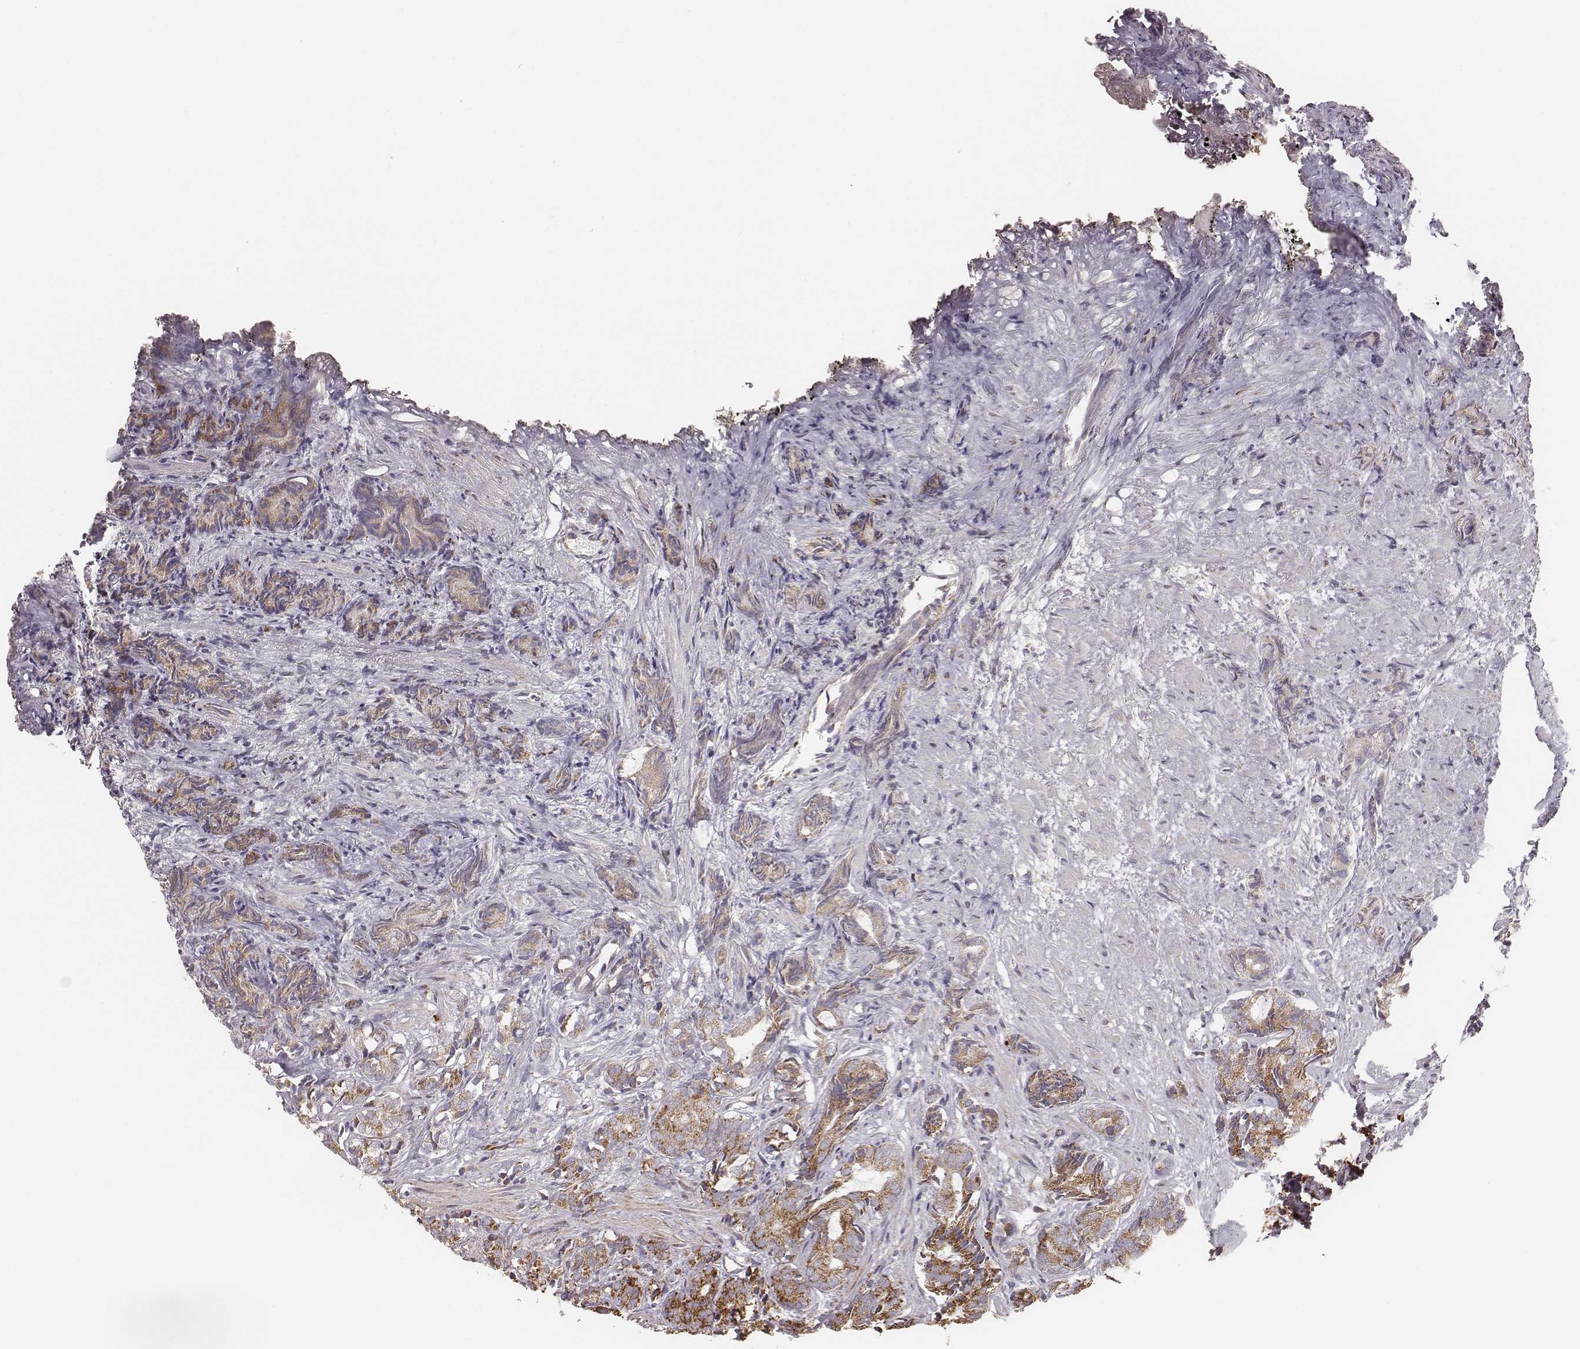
{"staining": {"intensity": "moderate", "quantity": ">75%", "location": "cytoplasmic/membranous"}, "tissue": "prostate cancer", "cell_type": "Tumor cells", "image_type": "cancer", "snomed": [{"axis": "morphology", "description": "Adenocarcinoma, High grade"}, {"axis": "topography", "description": "Prostate"}], "caption": "Tumor cells demonstrate moderate cytoplasmic/membranous staining in approximately >75% of cells in high-grade adenocarcinoma (prostate).", "gene": "TUFM", "patient": {"sex": "male", "age": 84}}